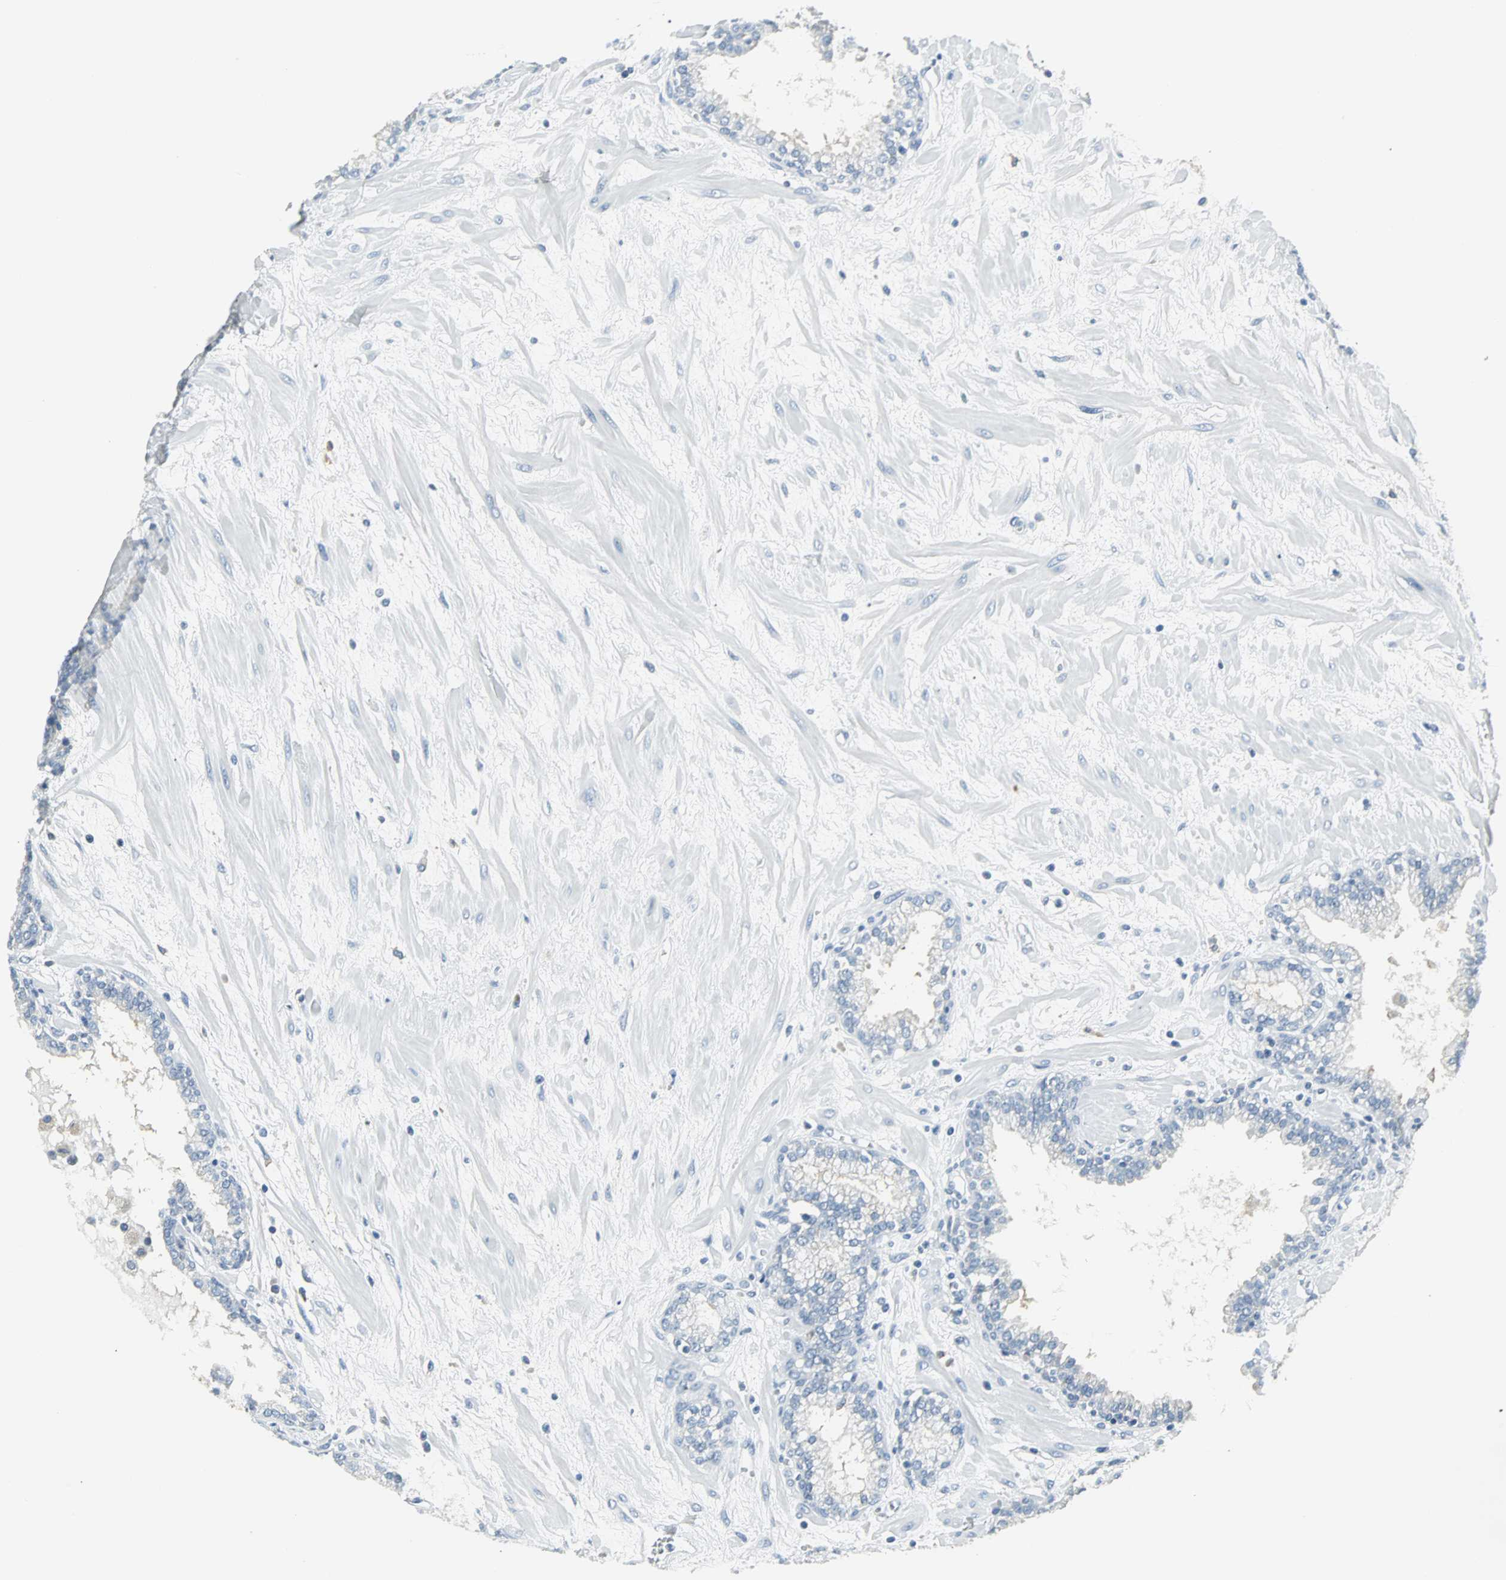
{"staining": {"intensity": "negative", "quantity": "none", "location": "none"}, "tissue": "prostate", "cell_type": "Glandular cells", "image_type": "normal", "snomed": [{"axis": "morphology", "description": "Normal tissue, NOS"}, {"axis": "topography", "description": "Prostate"}], "caption": "A micrograph of human prostate is negative for staining in glandular cells.", "gene": "SLC2A5", "patient": {"sex": "male", "age": 64}}